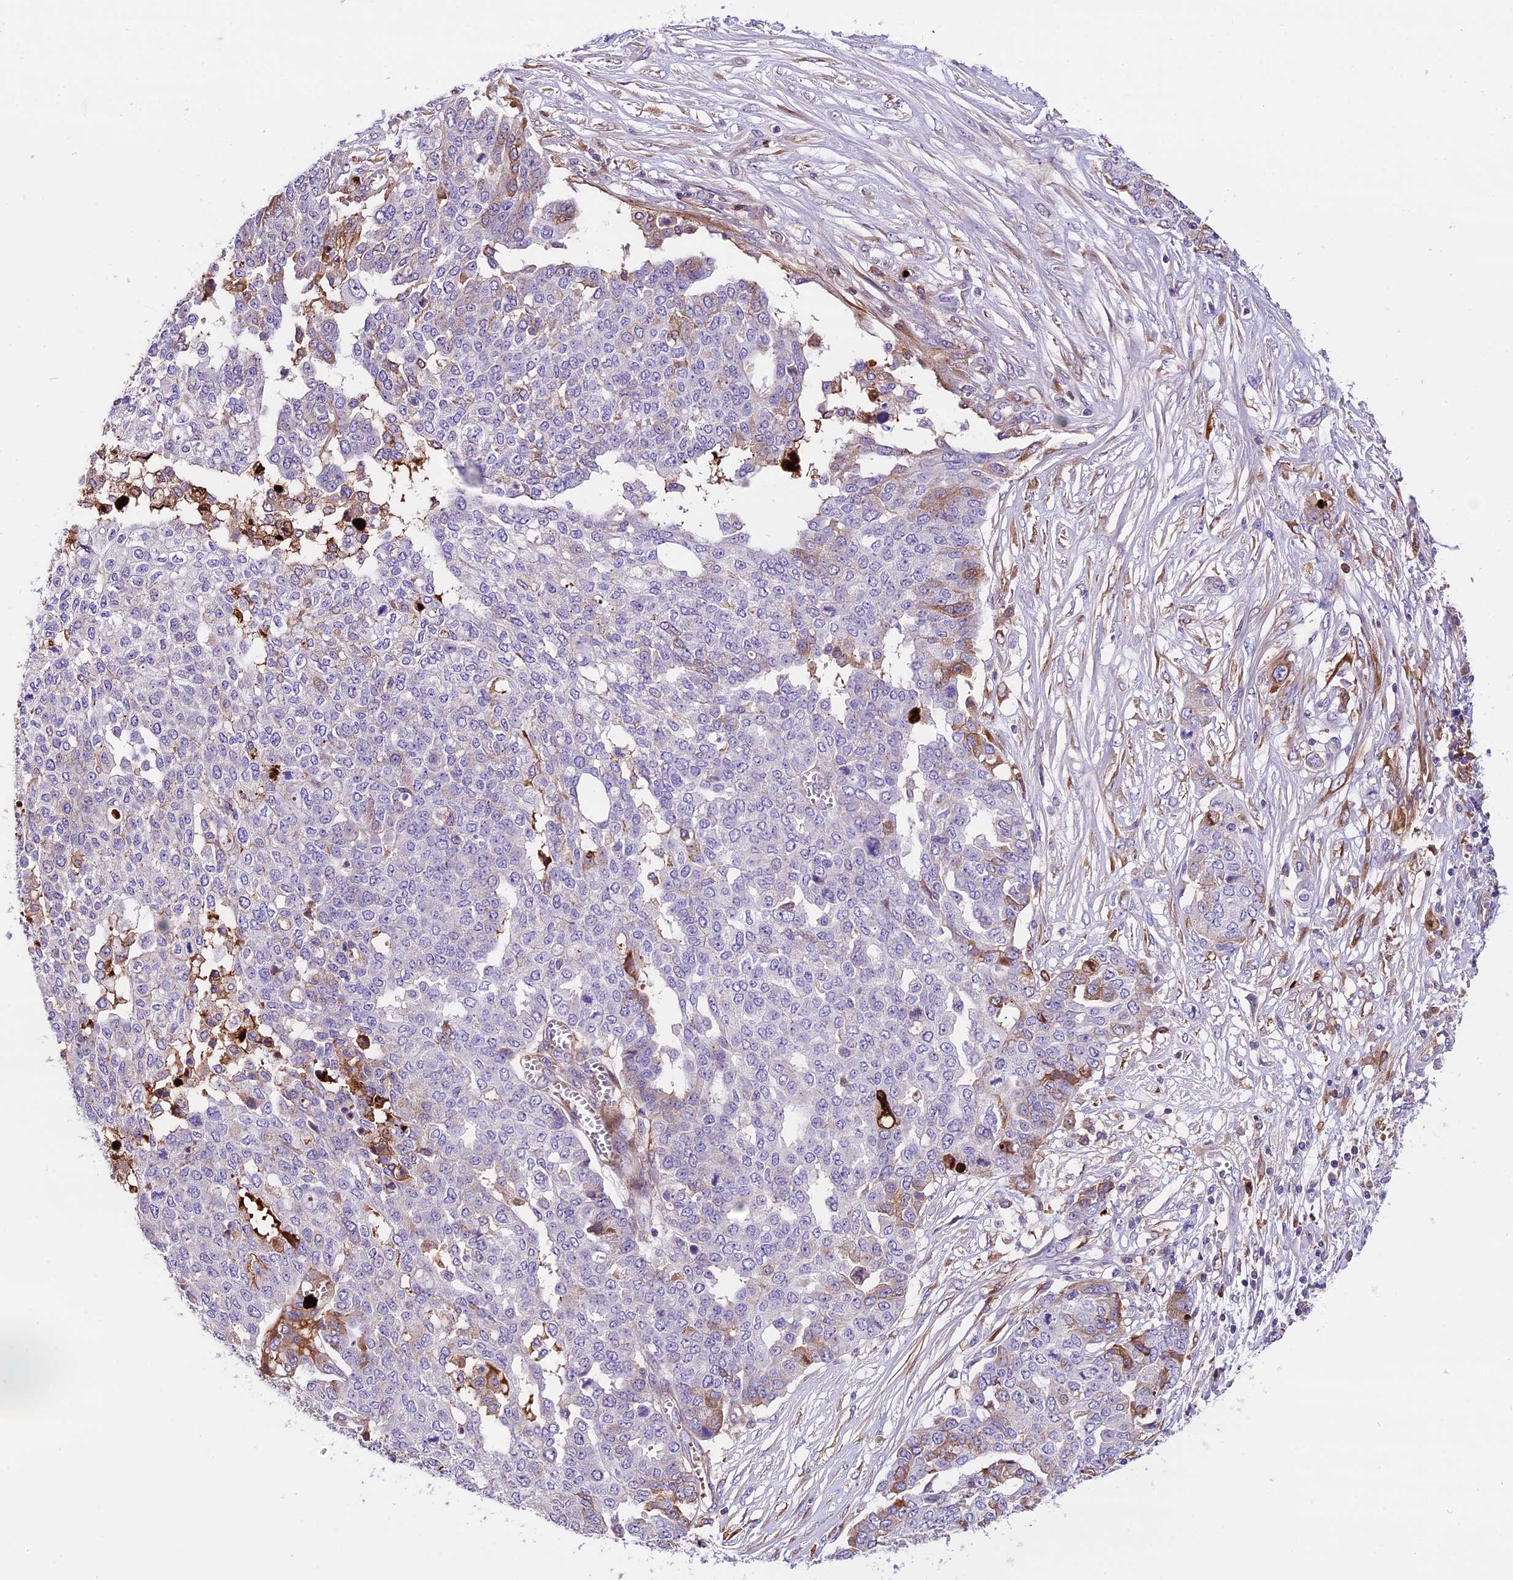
{"staining": {"intensity": "moderate", "quantity": "<25%", "location": "cytoplasmic/membranous"}, "tissue": "ovarian cancer", "cell_type": "Tumor cells", "image_type": "cancer", "snomed": [{"axis": "morphology", "description": "Cystadenocarcinoma, serous, NOS"}, {"axis": "topography", "description": "Soft tissue"}, {"axis": "topography", "description": "Ovary"}], "caption": "Approximately <25% of tumor cells in human serous cystadenocarcinoma (ovarian) show moderate cytoplasmic/membranous protein staining as visualized by brown immunohistochemical staining.", "gene": "MAP3K7CL", "patient": {"sex": "female", "age": 57}}